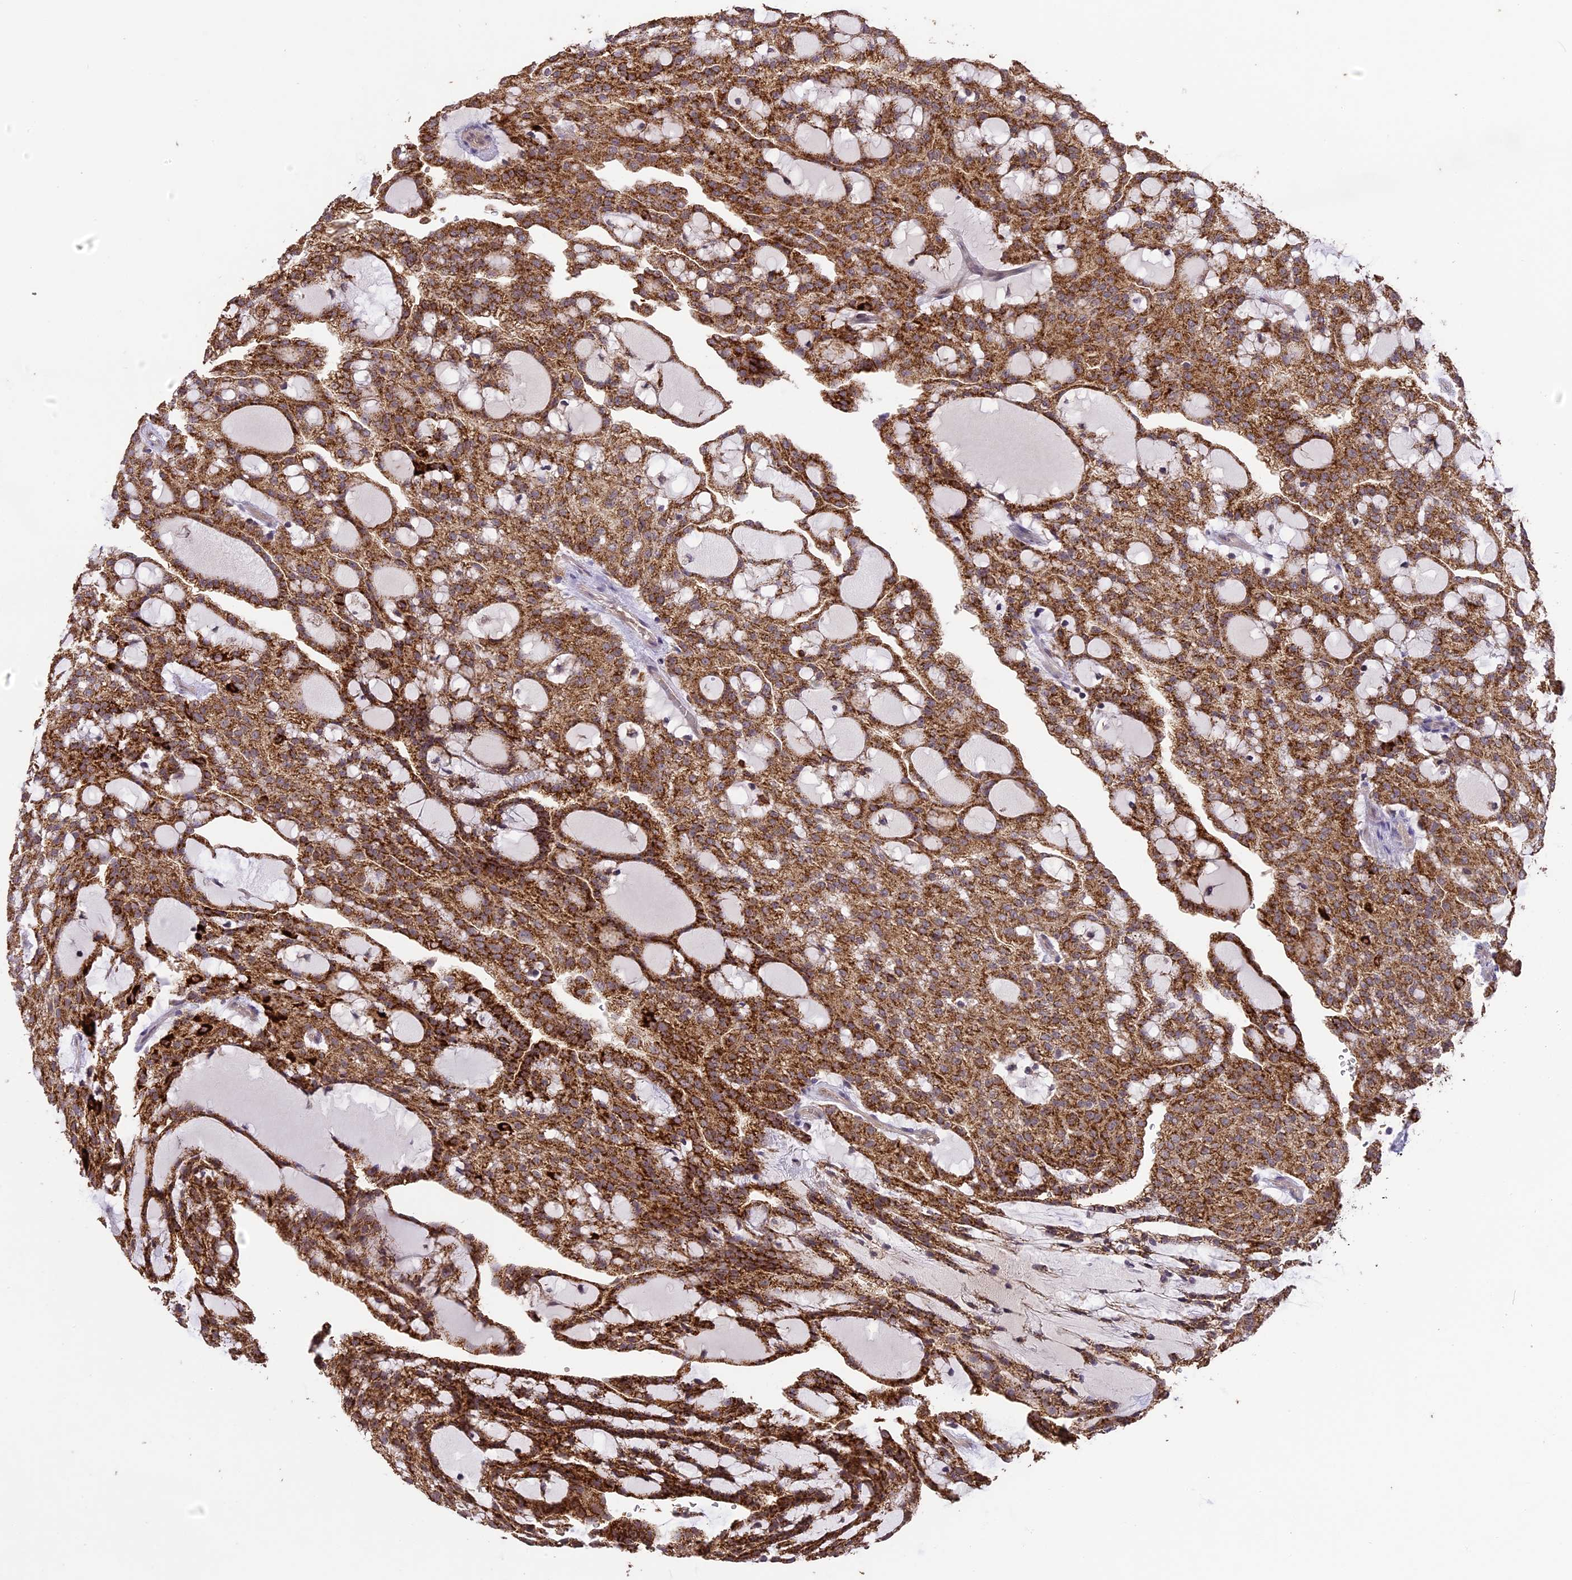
{"staining": {"intensity": "strong", "quantity": ">75%", "location": "cytoplasmic/membranous"}, "tissue": "renal cancer", "cell_type": "Tumor cells", "image_type": "cancer", "snomed": [{"axis": "morphology", "description": "Adenocarcinoma, NOS"}, {"axis": "topography", "description": "Kidney"}], "caption": "Immunohistochemical staining of human adenocarcinoma (renal) reveals strong cytoplasmic/membranous protein positivity in approximately >75% of tumor cells.", "gene": "TIGD7", "patient": {"sex": "male", "age": 63}}